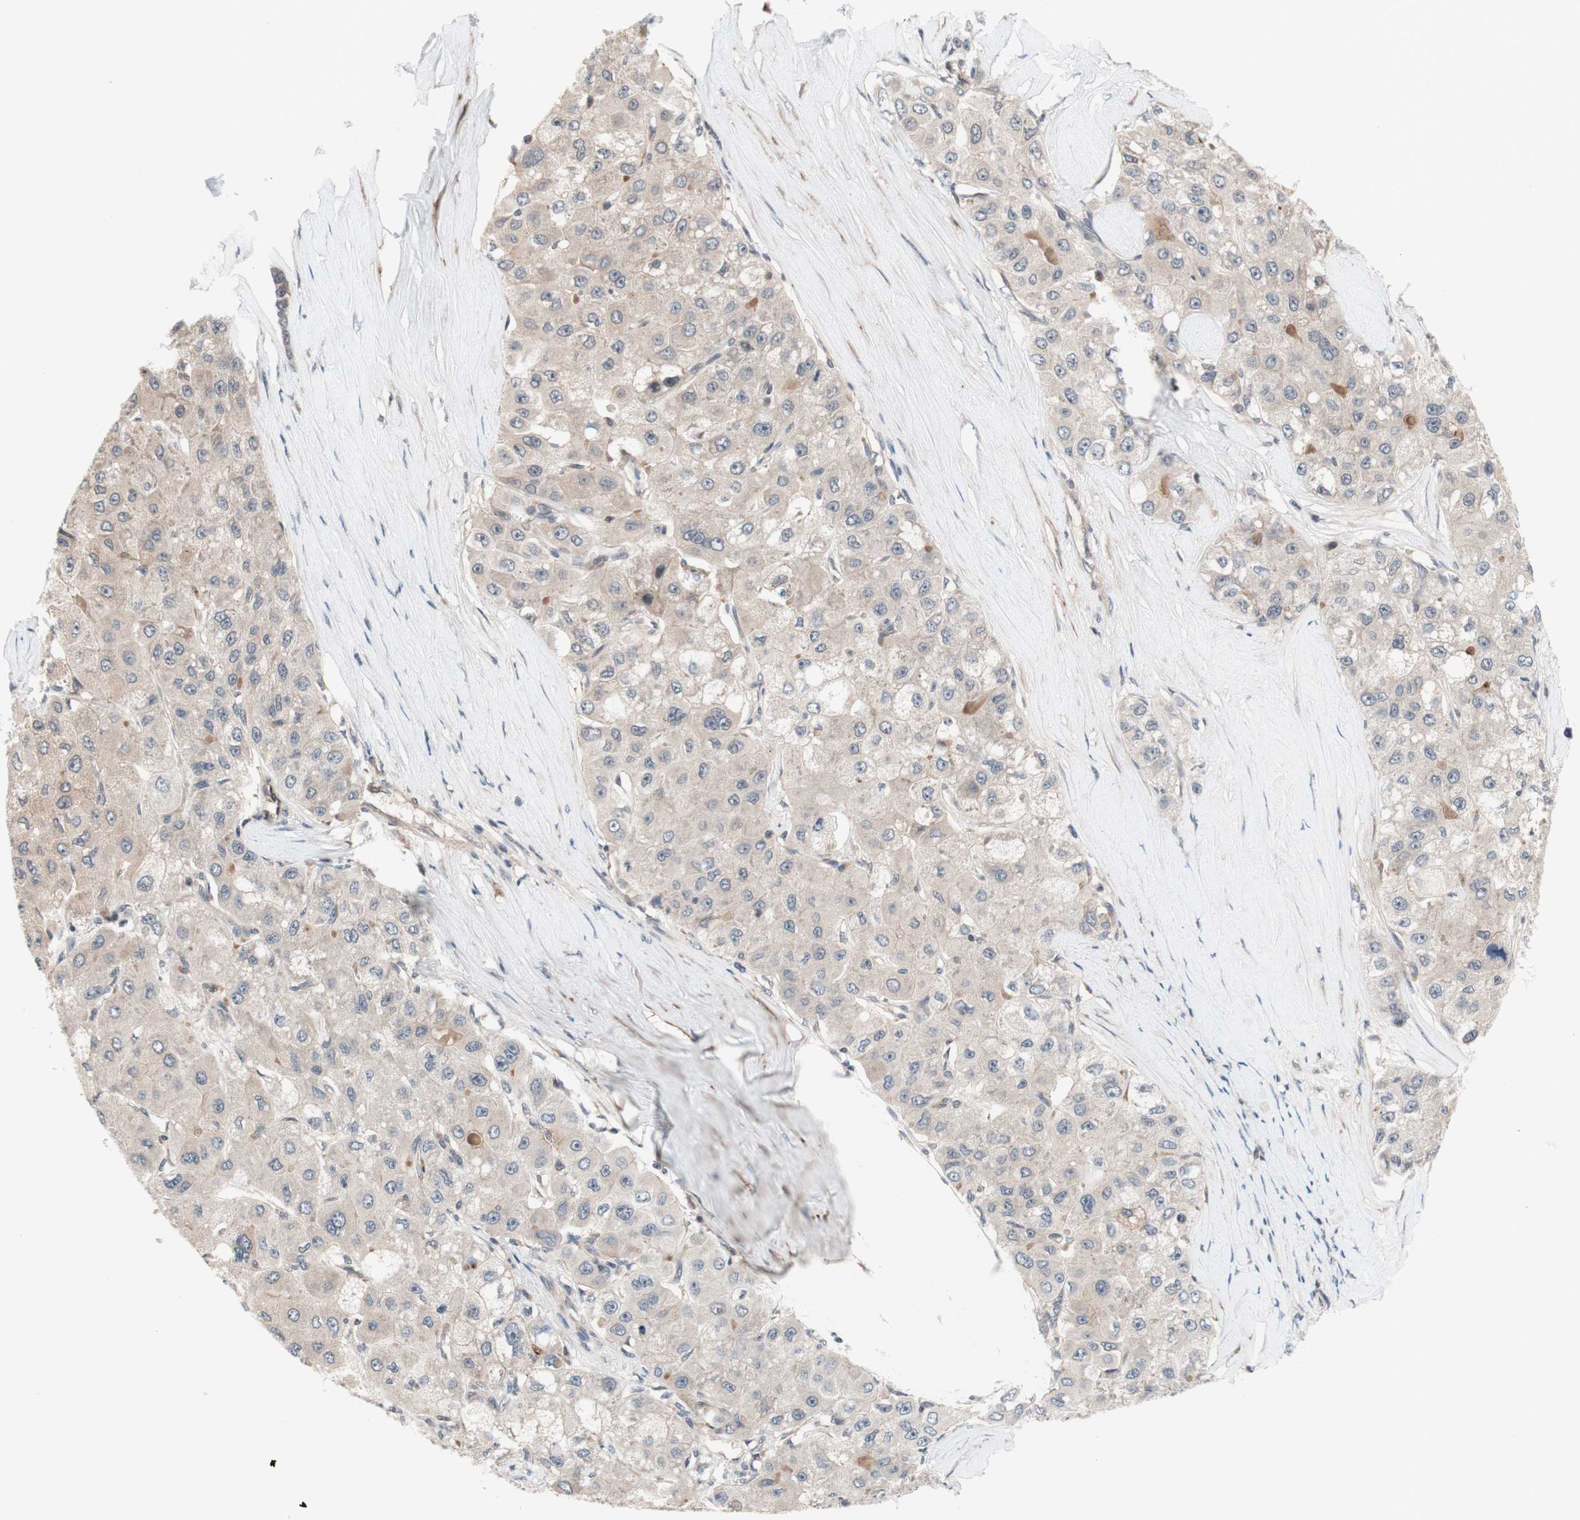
{"staining": {"intensity": "weak", "quantity": ">75%", "location": "cytoplasmic/membranous"}, "tissue": "liver cancer", "cell_type": "Tumor cells", "image_type": "cancer", "snomed": [{"axis": "morphology", "description": "Carcinoma, Hepatocellular, NOS"}, {"axis": "topography", "description": "Liver"}], "caption": "Immunohistochemical staining of liver hepatocellular carcinoma exhibits low levels of weak cytoplasmic/membranous protein staining in approximately >75% of tumor cells. Immunohistochemistry stains the protein in brown and the nuclei are stained blue.", "gene": "CD55", "patient": {"sex": "male", "age": 80}}